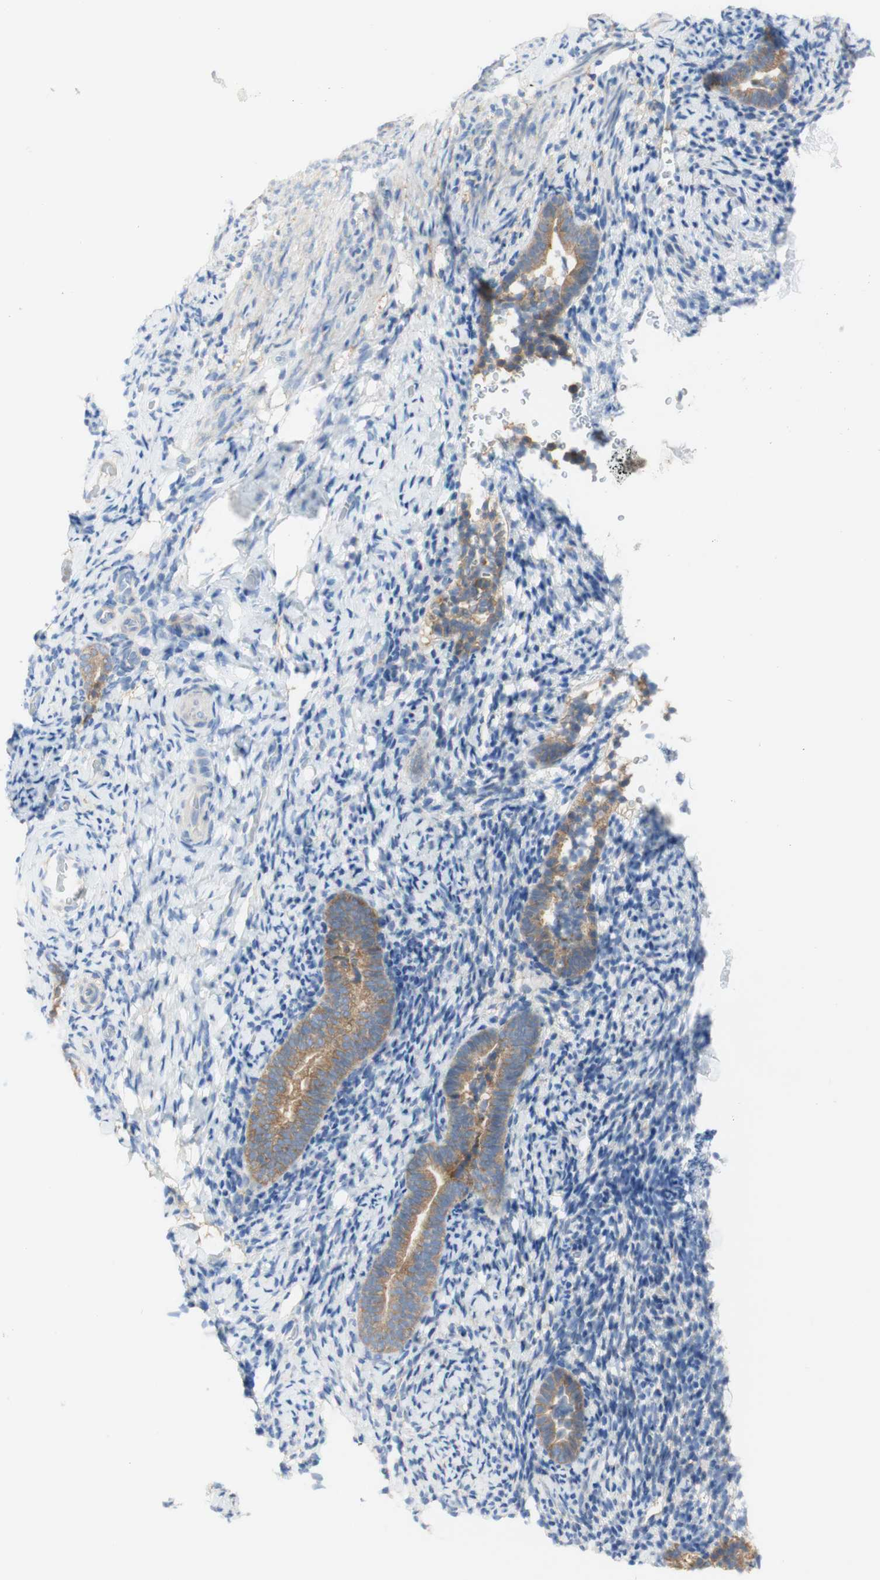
{"staining": {"intensity": "negative", "quantity": "none", "location": "none"}, "tissue": "endometrium", "cell_type": "Cells in endometrial stroma", "image_type": "normal", "snomed": [{"axis": "morphology", "description": "Normal tissue, NOS"}, {"axis": "topography", "description": "Endometrium"}], "caption": "Micrograph shows no protein expression in cells in endometrial stroma of benign endometrium.", "gene": "ATP2B1", "patient": {"sex": "female", "age": 51}}